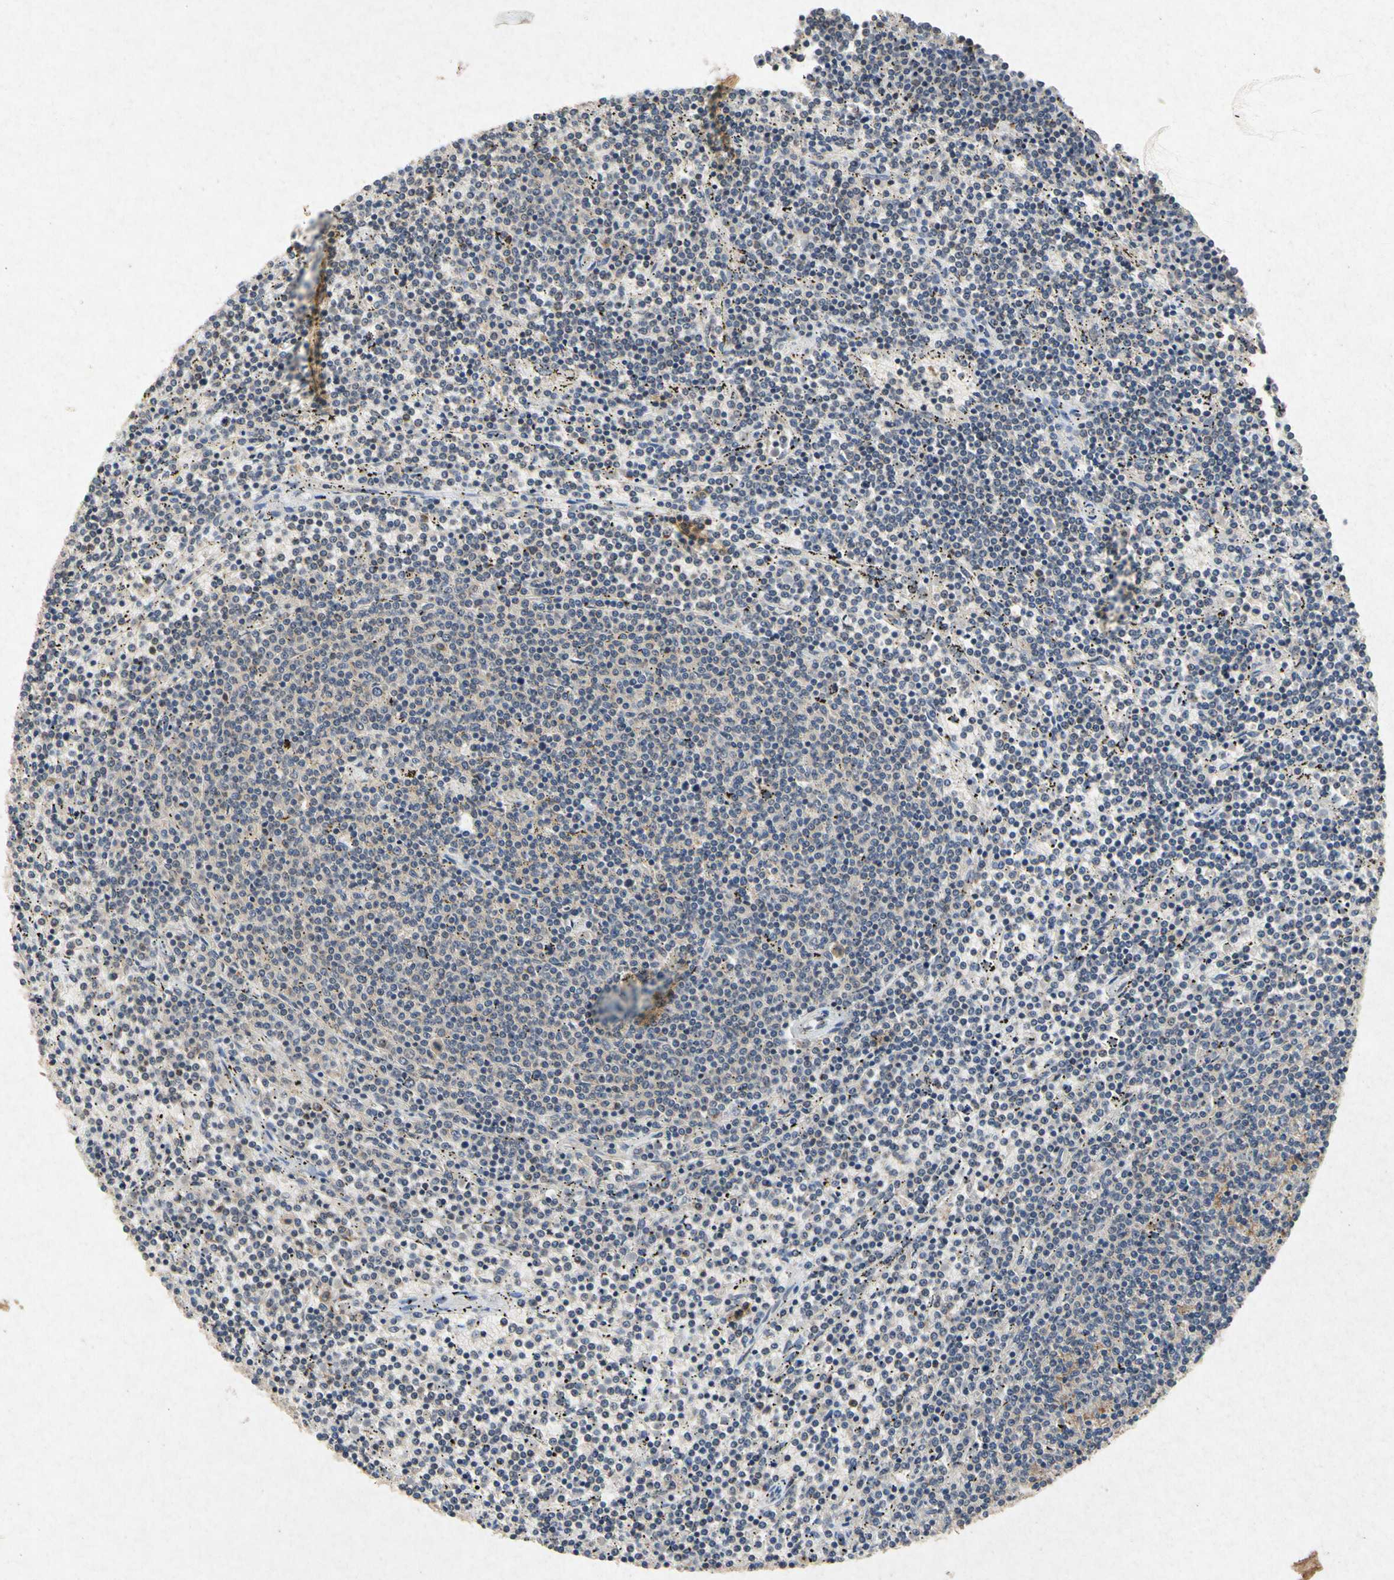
{"staining": {"intensity": "negative", "quantity": "none", "location": "none"}, "tissue": "lymphoma", "cell_type": "Tumor cells", "image_type": "cancer", "snomed": [{"axis": "morphology", "description": "Malignant lymphoma, non-Hodgkin's type, Low grade"}, {"axis": "topography", "description": "Spleen"}], "caption": "A micrograph of human lymphoma is negative for staining in tumor cells. (Stains: DAB immunohistochemistry with hematoxylin counter stain, Microscopy: brightfield microscopy at high magnification).", "gene": "RPS6KA1", "patient": {"sex": "female", "age": 50}}